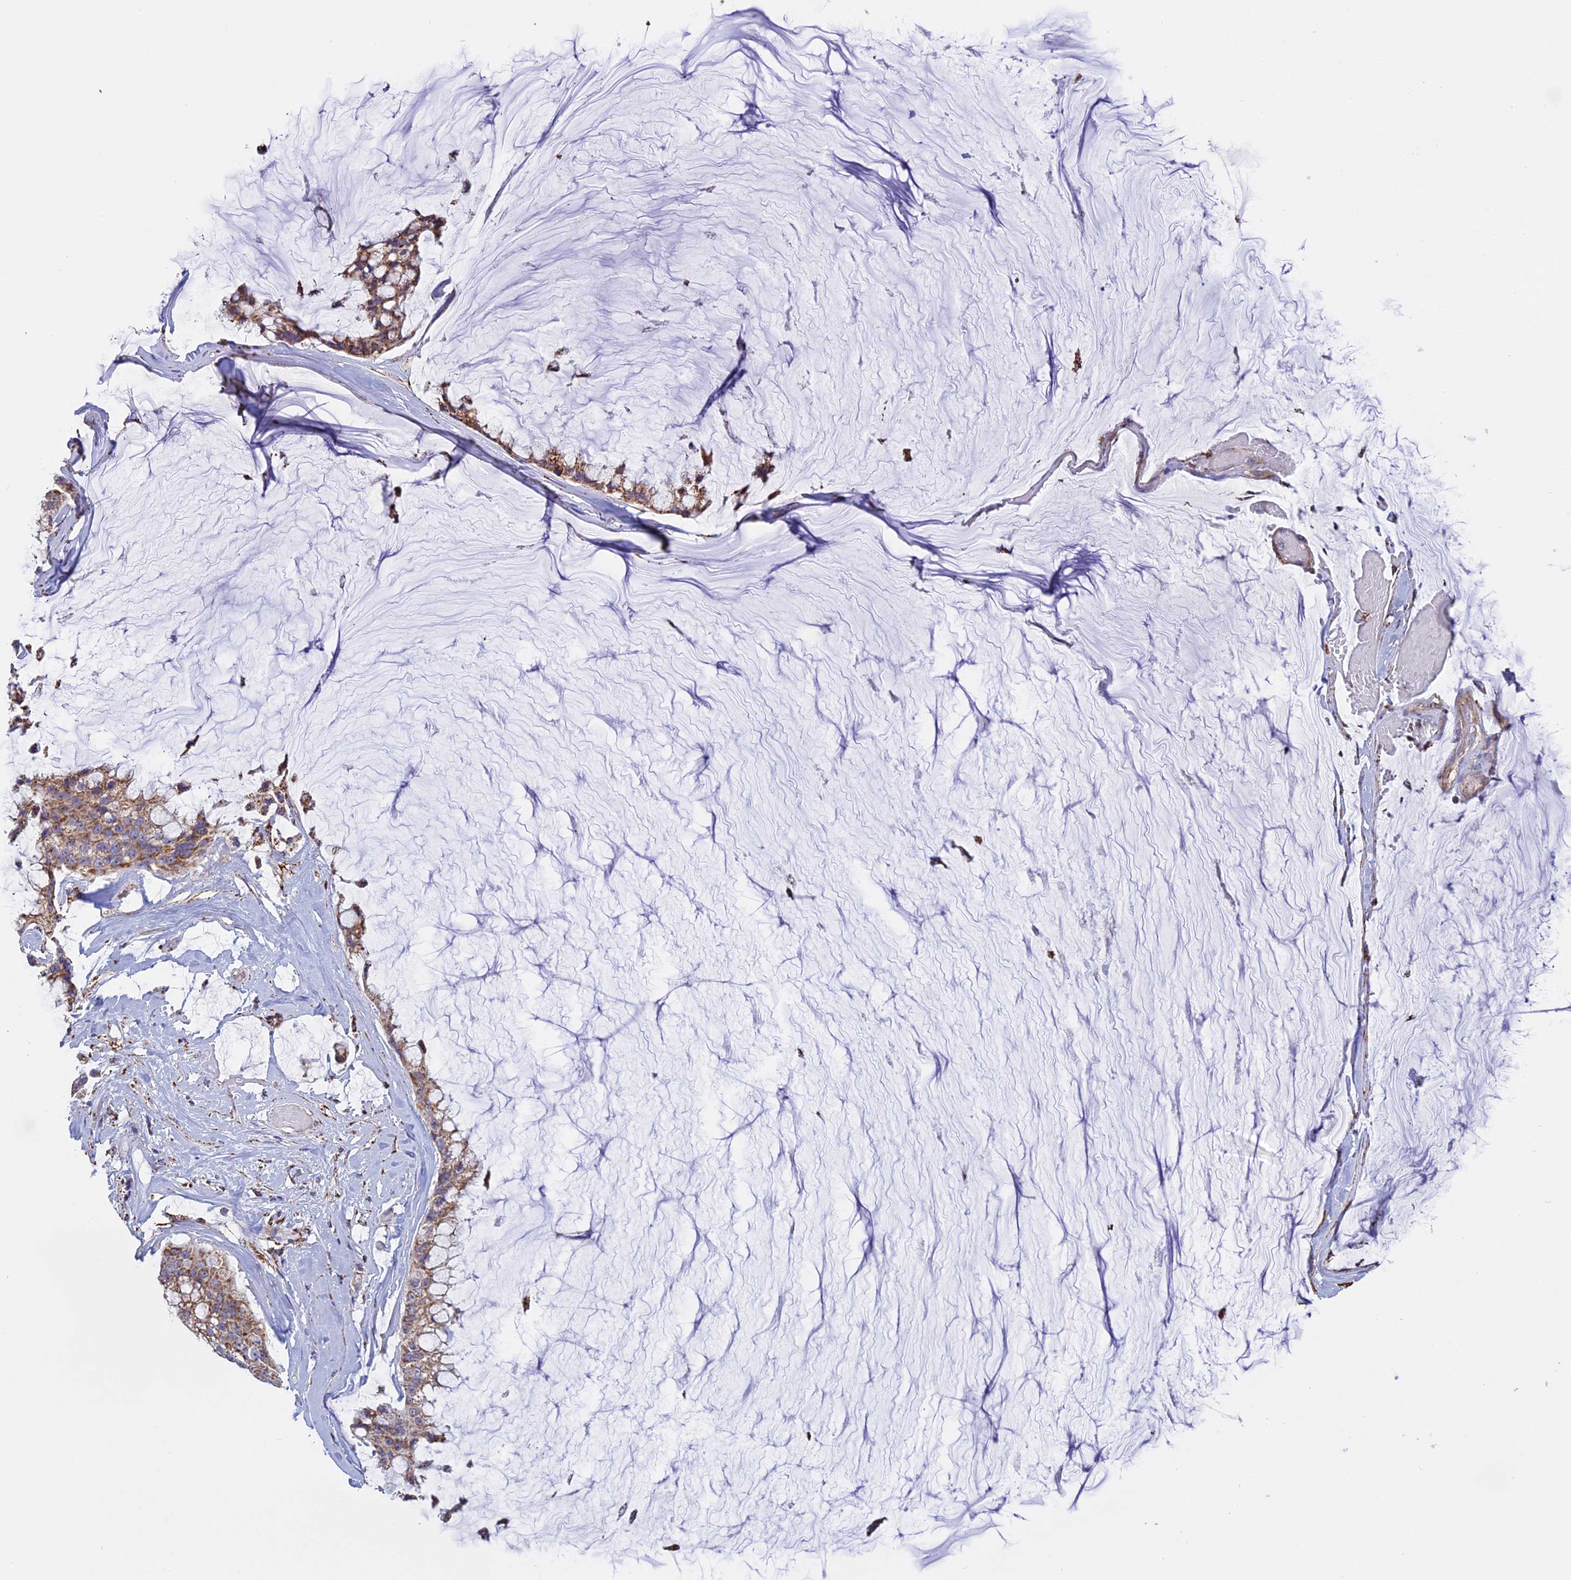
{"staining": {"intensity": "moderate", "quantity": ">75%", "location": "cytoplasmic/membranous"}, "tissue": "ovarian cancer", "cell_type": "Tumor cells", "image_type": "cancer", "snomed": [{"axis": "morphology", "description": "Cystadenocarcinoma, mucinous, NOS"}, {"axis": "topography", "description": "Ovary"}], "caption": "Moderate cytoplasmic/membranous expression is seen in approximately >75% of tumor cells in mucinous cystadenocarcinoma (ovarian).", "gene": "KCNG1", "patient": {"sex": "female", "age": 39}}